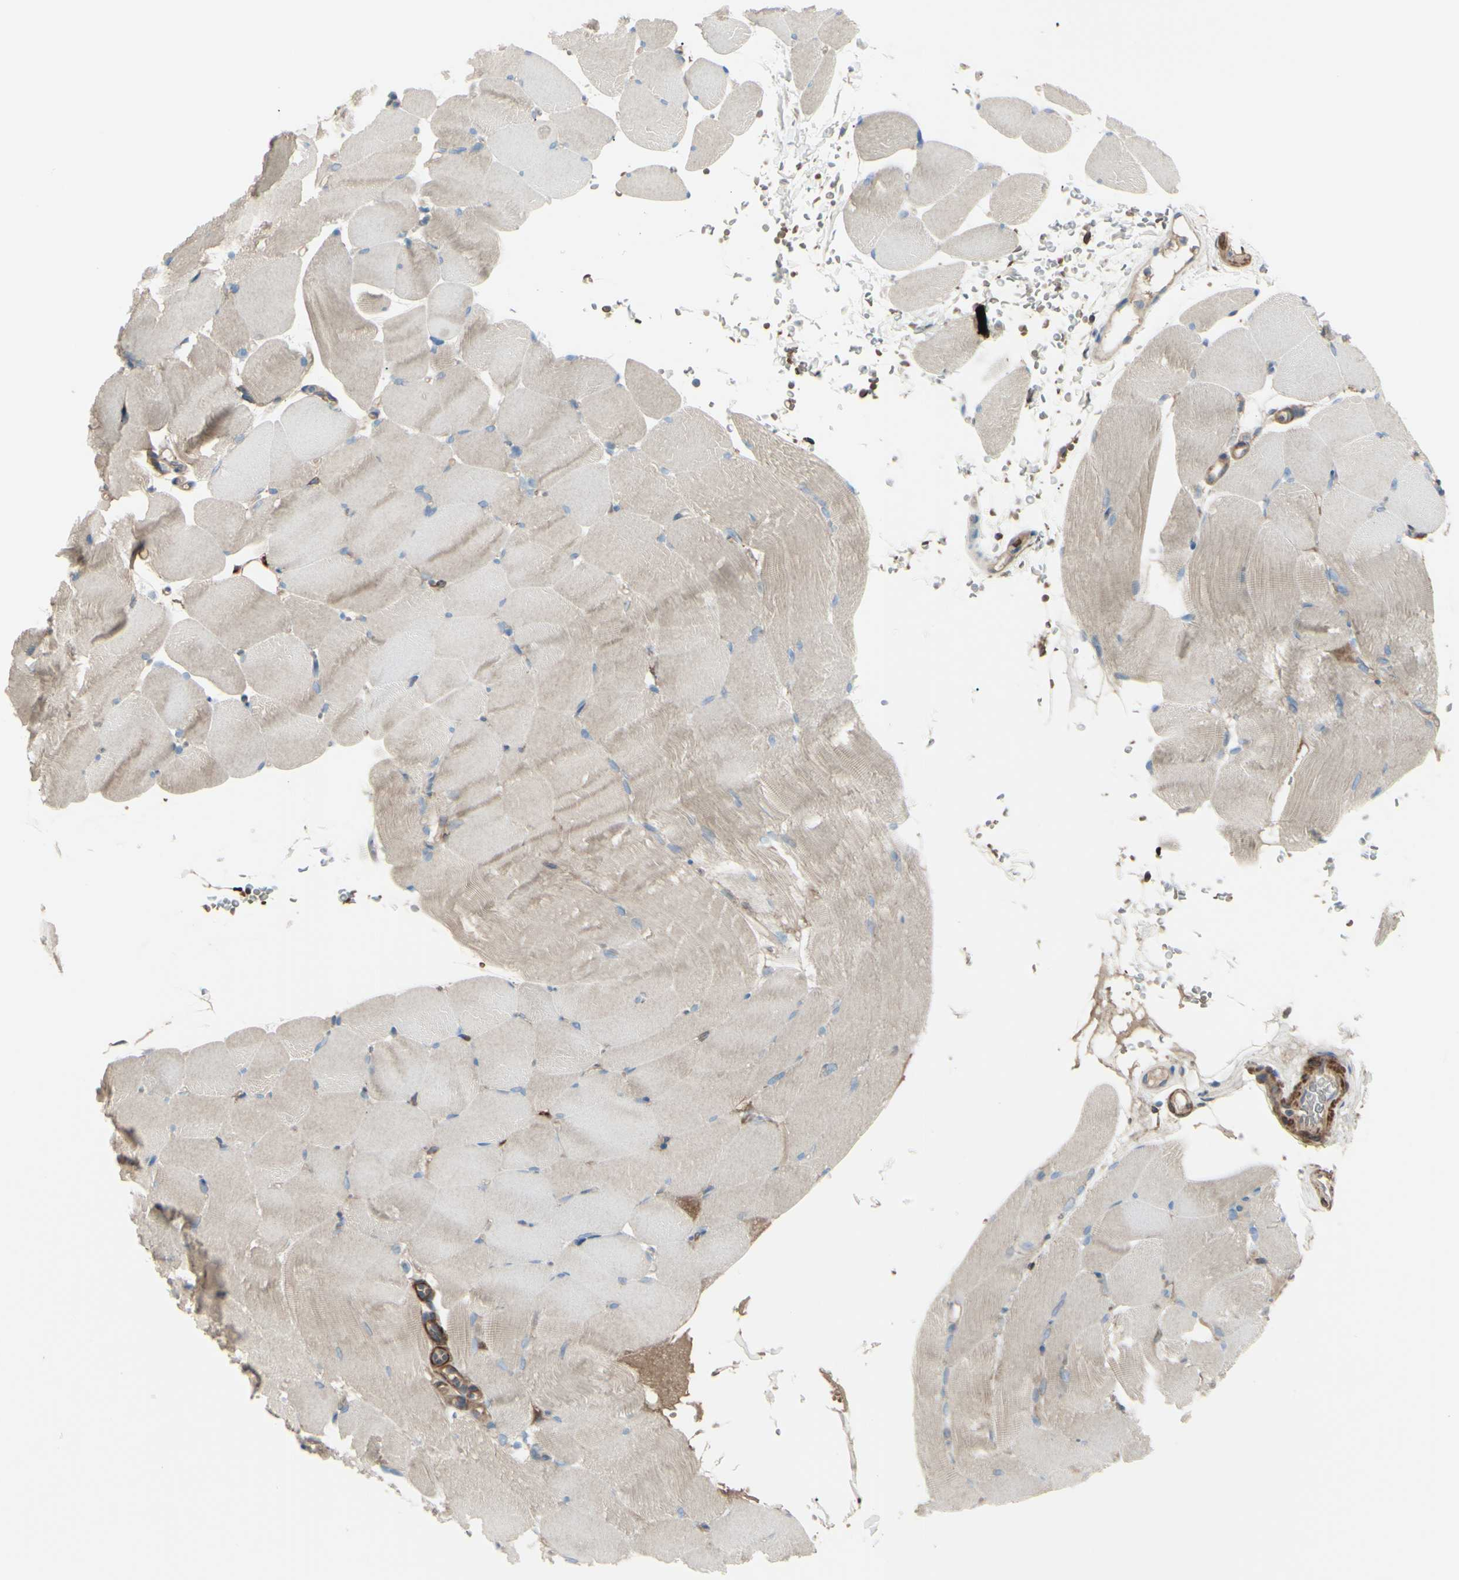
{"staining": {"intensity": "weak", "quantity": ">75%", "location": "cytoplasmic/membranous"}, "tissue": "skeletal muscle", "cell_type": "Myocytes", "image_type": "normal", "snomed": [{"axis": "morphology", "description": "Normal tissue, NOS"}, {"axis": "topography", "description": "Skeletal muscle"}, {"axis": "topography", "description": "Parathyroid gland"}], "caption": "Weak cytoplasmic/membranous expression is identified in about >75% of myocytes in benign skeletal muscle.", "gene": "PCDHGA10", "patient": {"sex": "female", "age": 37}}